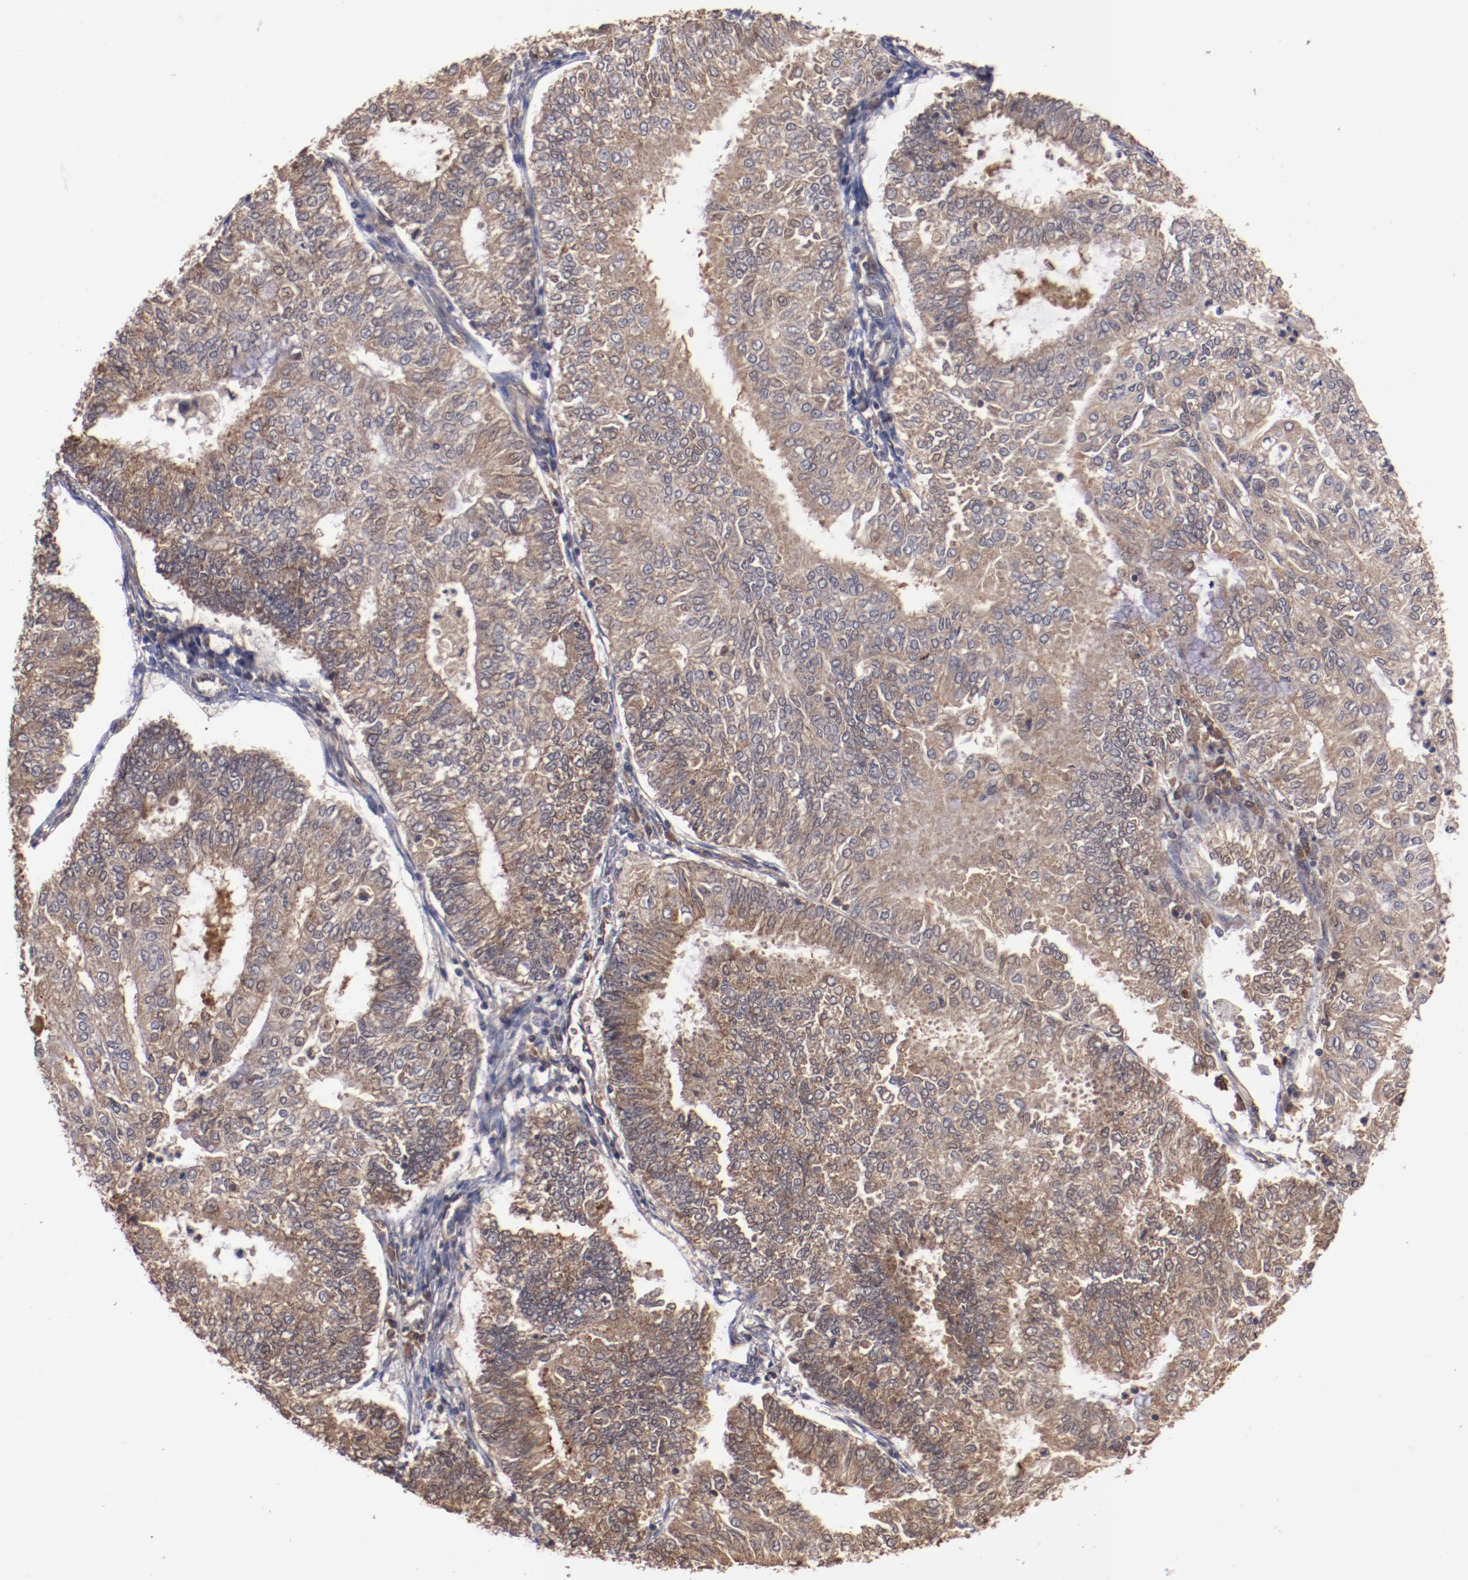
{"staining": {"intensity": "moderate", "quantity": ">75%", "location": "cytoplasmic/membranous"}, "tissue": "endometrial cancer", "cell_type": "Tumor cells", "image_type": "cancer", "snomed": [{"axis": "morphology", "description": "Adenocarcinoma, NOS"}, {"axis": "topography", "description": "Endometrium"}], "caption": "IHC image of neoplastic tissue: endometrial adenocarcinoma stained using immunohistochemistry shows medium levels of moderate protein expression localized specifically in the cytoplasmic/membranous of tumor cells, appearing as a cytoplasmic/membranous brown color.", "gene": "TENM1", "patient": {"sex": "female", "age": 59}}